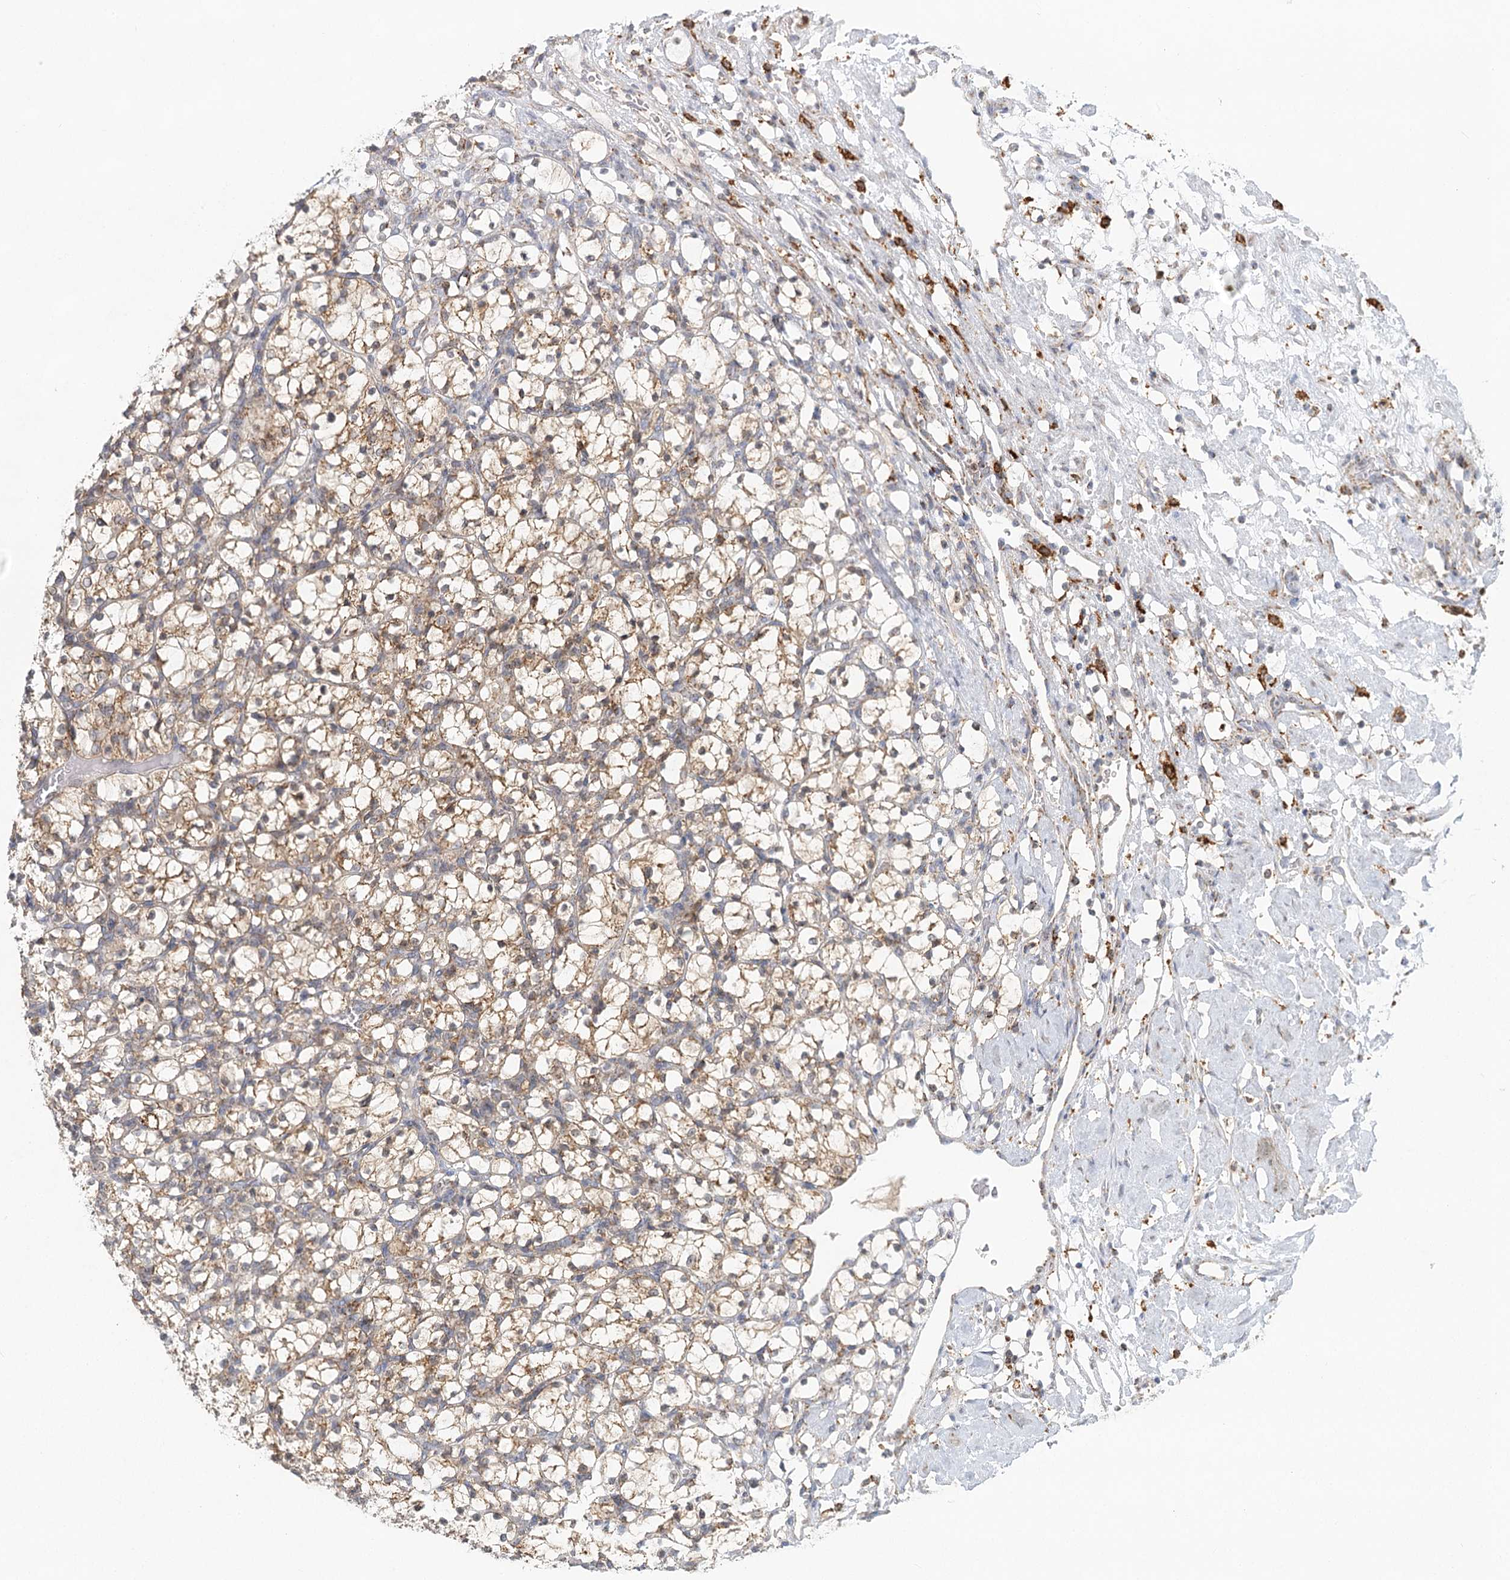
{"staining": {"intensity": "strong", "quantity": "25%-75%", "location": "cytoplasmic/membranous"}, "tissue": "renal cancer", "cell_type": "Tumor cells", "image_type": "cancer", "snomed": [{"axis": "morphology", "description": "Adenocarcinoma, NOS"}, {"axis": "topography", "description": "Kidney"}], "caption": "Adenocarcinoma (renal) stained with a brown dye demonstrates strong cytoplasmic/membranous positive positivity in about 25%-75% of tumor cells.", "gene": "TAS1R1", "patient": {"sex": "female", "age": 69}}